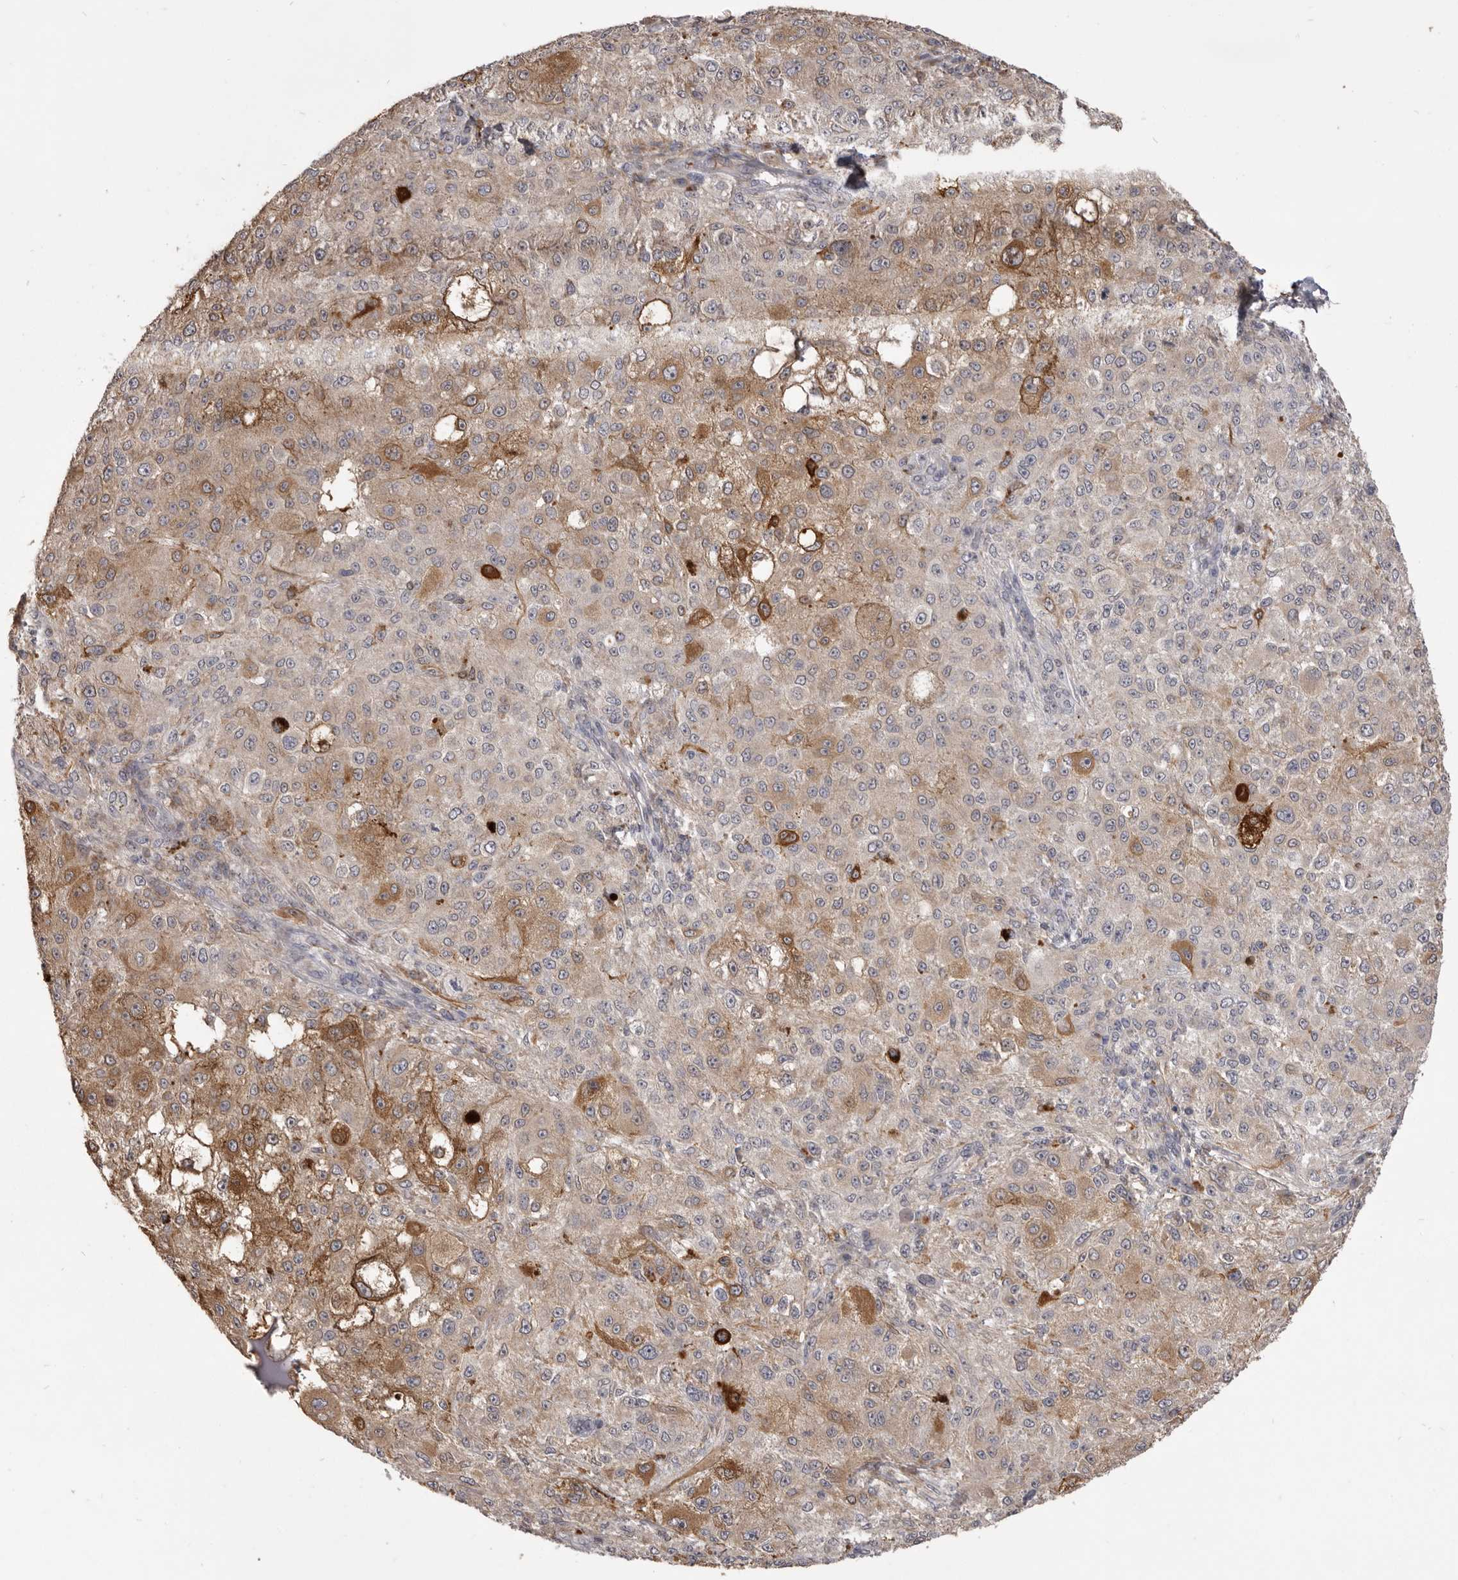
{"staining": {"intensity": "moderate", "quantity": "25%-75%", "location": "cytoplasmic/membranous"}, "tissue": "melanoma", "cell_type": "Tumor cells", "image_type": "cancer", "snomed": [{"axis": "morphology", "description": "Necrosis, NOS"}, {"axis": "morphology", "description": "Malignant melanoma, NOS"}, {"axis": "topography", "description": "Skin"}], "caption": "Immunohistochemistry (IHC) image of malignant melanoma stained for a protein (brown), which reveals medium levels of moderate cytoplasmic/membranous expression in approximately 25%-75% of tumor cells.", "gene": "VPS45", "patient": {"sex": "female", "age": 87}}